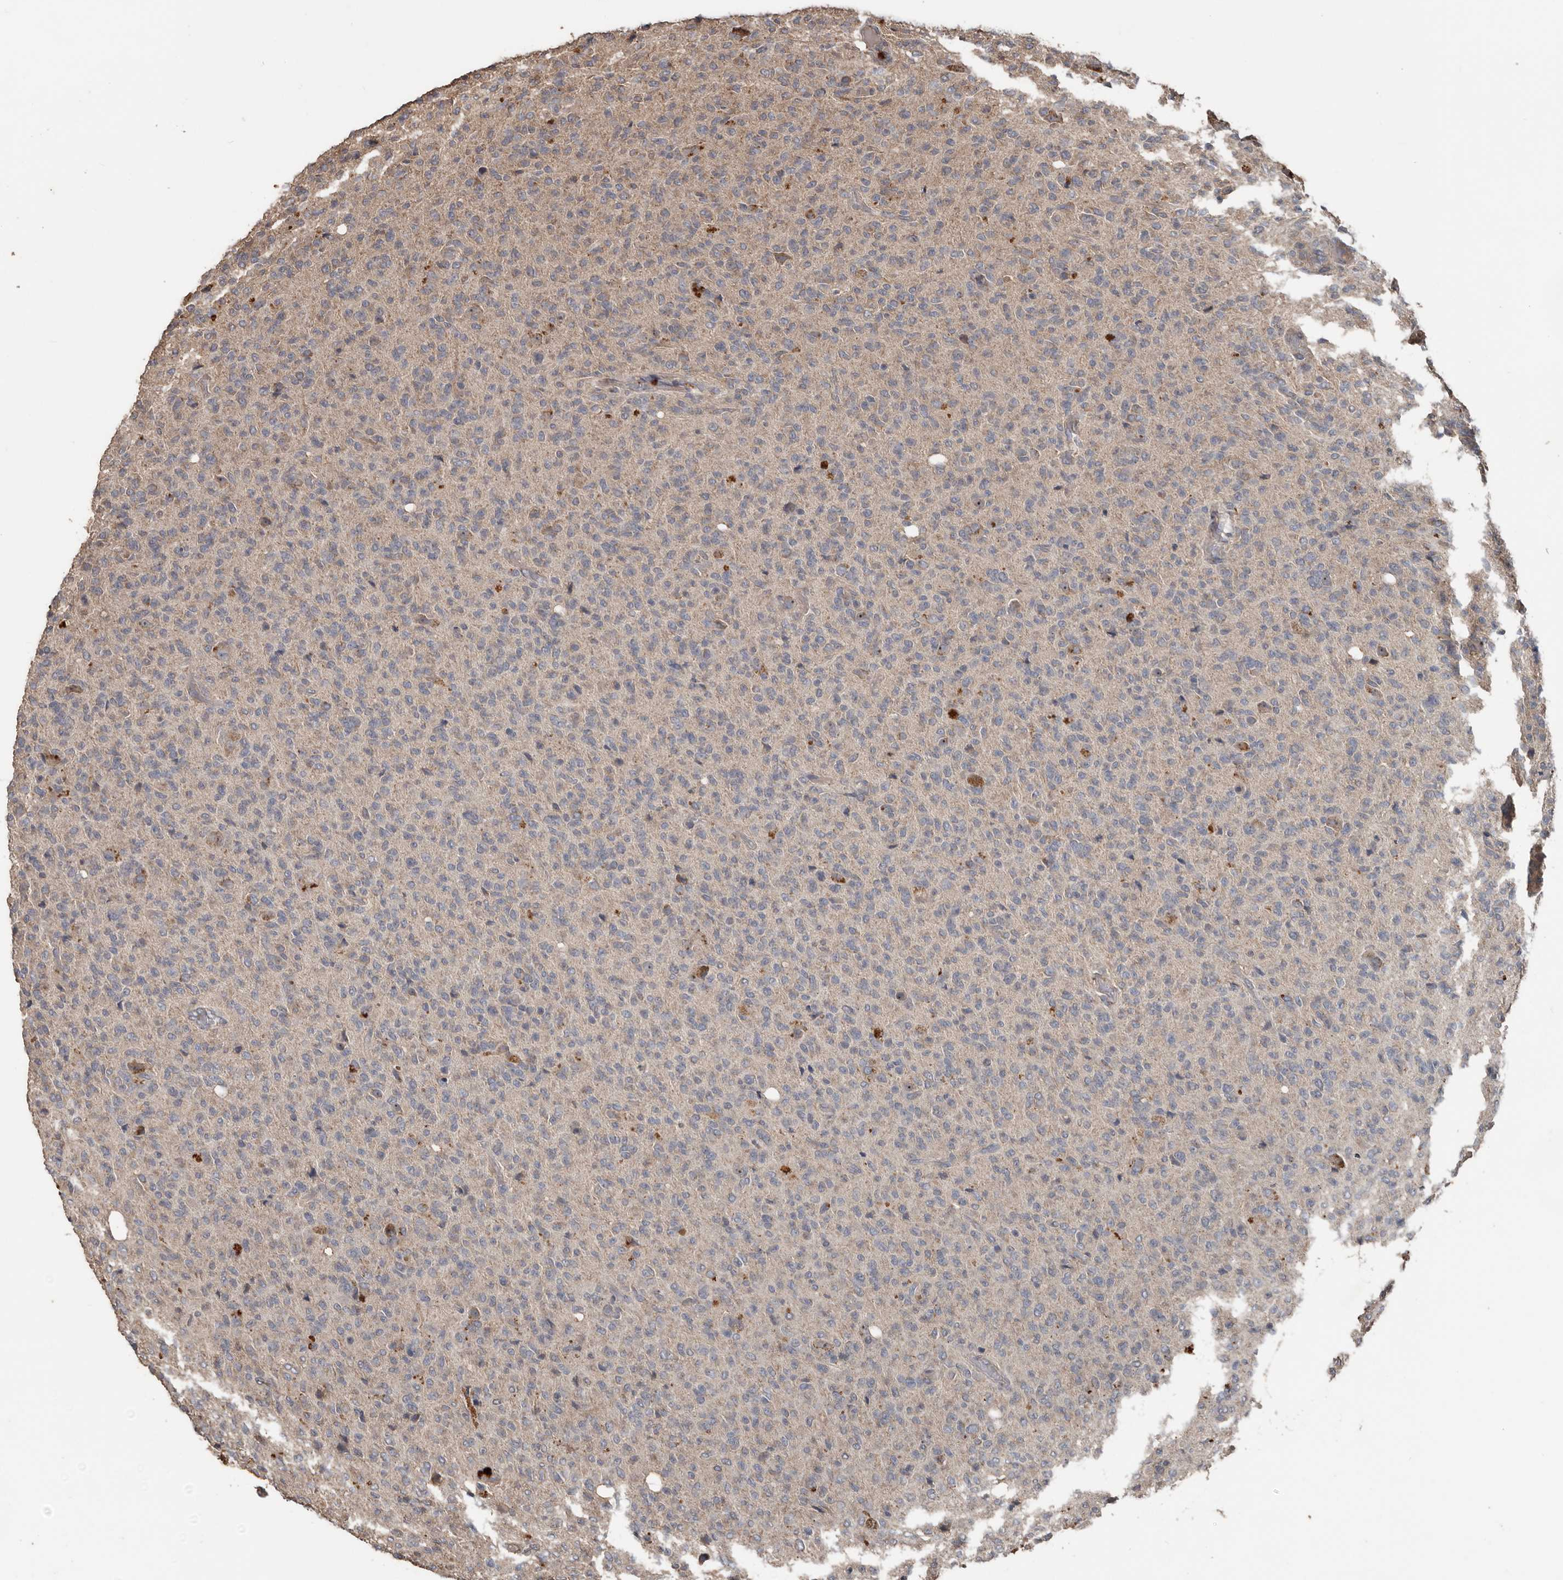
{"staining": {"intensity": "negative", "quantity": "none", "location": "none"}, "tissue": "glioma", "cell_type": "Tumor cells", "image_type": "cancer", "snomed": [{"axis": "morphology", "description": "Glioma, malignant, High grade"}, {"axis": "topography", "description": "Brain"}], "caption": "Tumor cells are negative for protein expression in human glioma.", "gene": "HYAL4", "patient": {"sex": "female", "age": 57}}